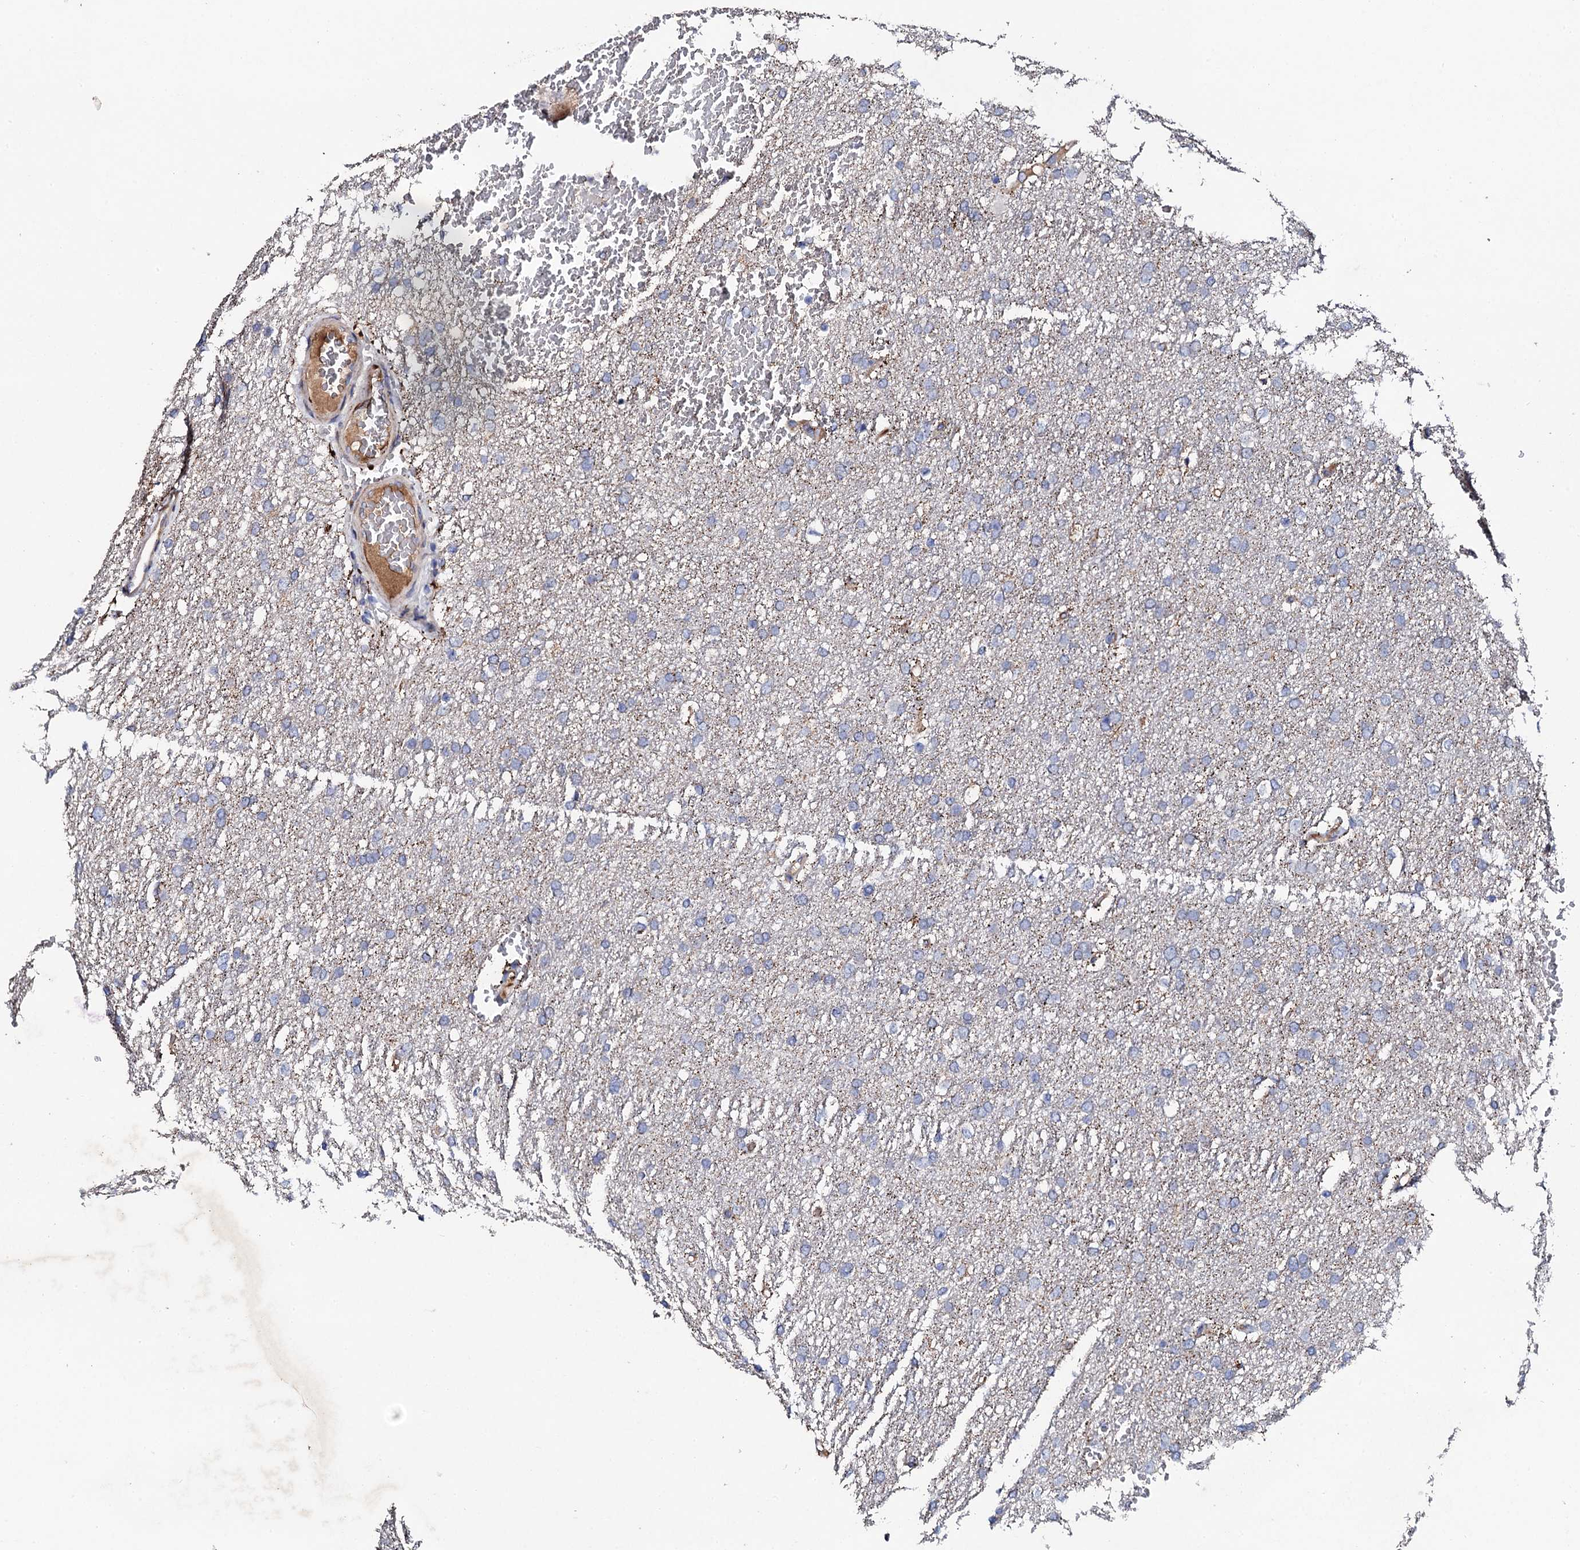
{"staining": {"intensity": "negative", "quantity": "none", "location": "none"}, "tissue": "glioma", "cell_type": "Tumor cells", "image_type": "cancer", "snomed": [{"axis": "morphology", "description": "Glioma, malignant, High grade"}, {"axis": "topography", "description": "Cerebral cortex"}], "caption": "Immunohistochemistry micrograph of human malignant glioma (high-grade) stained for a protein (brown), which displays no expression in tumor cells.", "gene": "DBX1", "patient": {"sex": "female", "age": 36}}